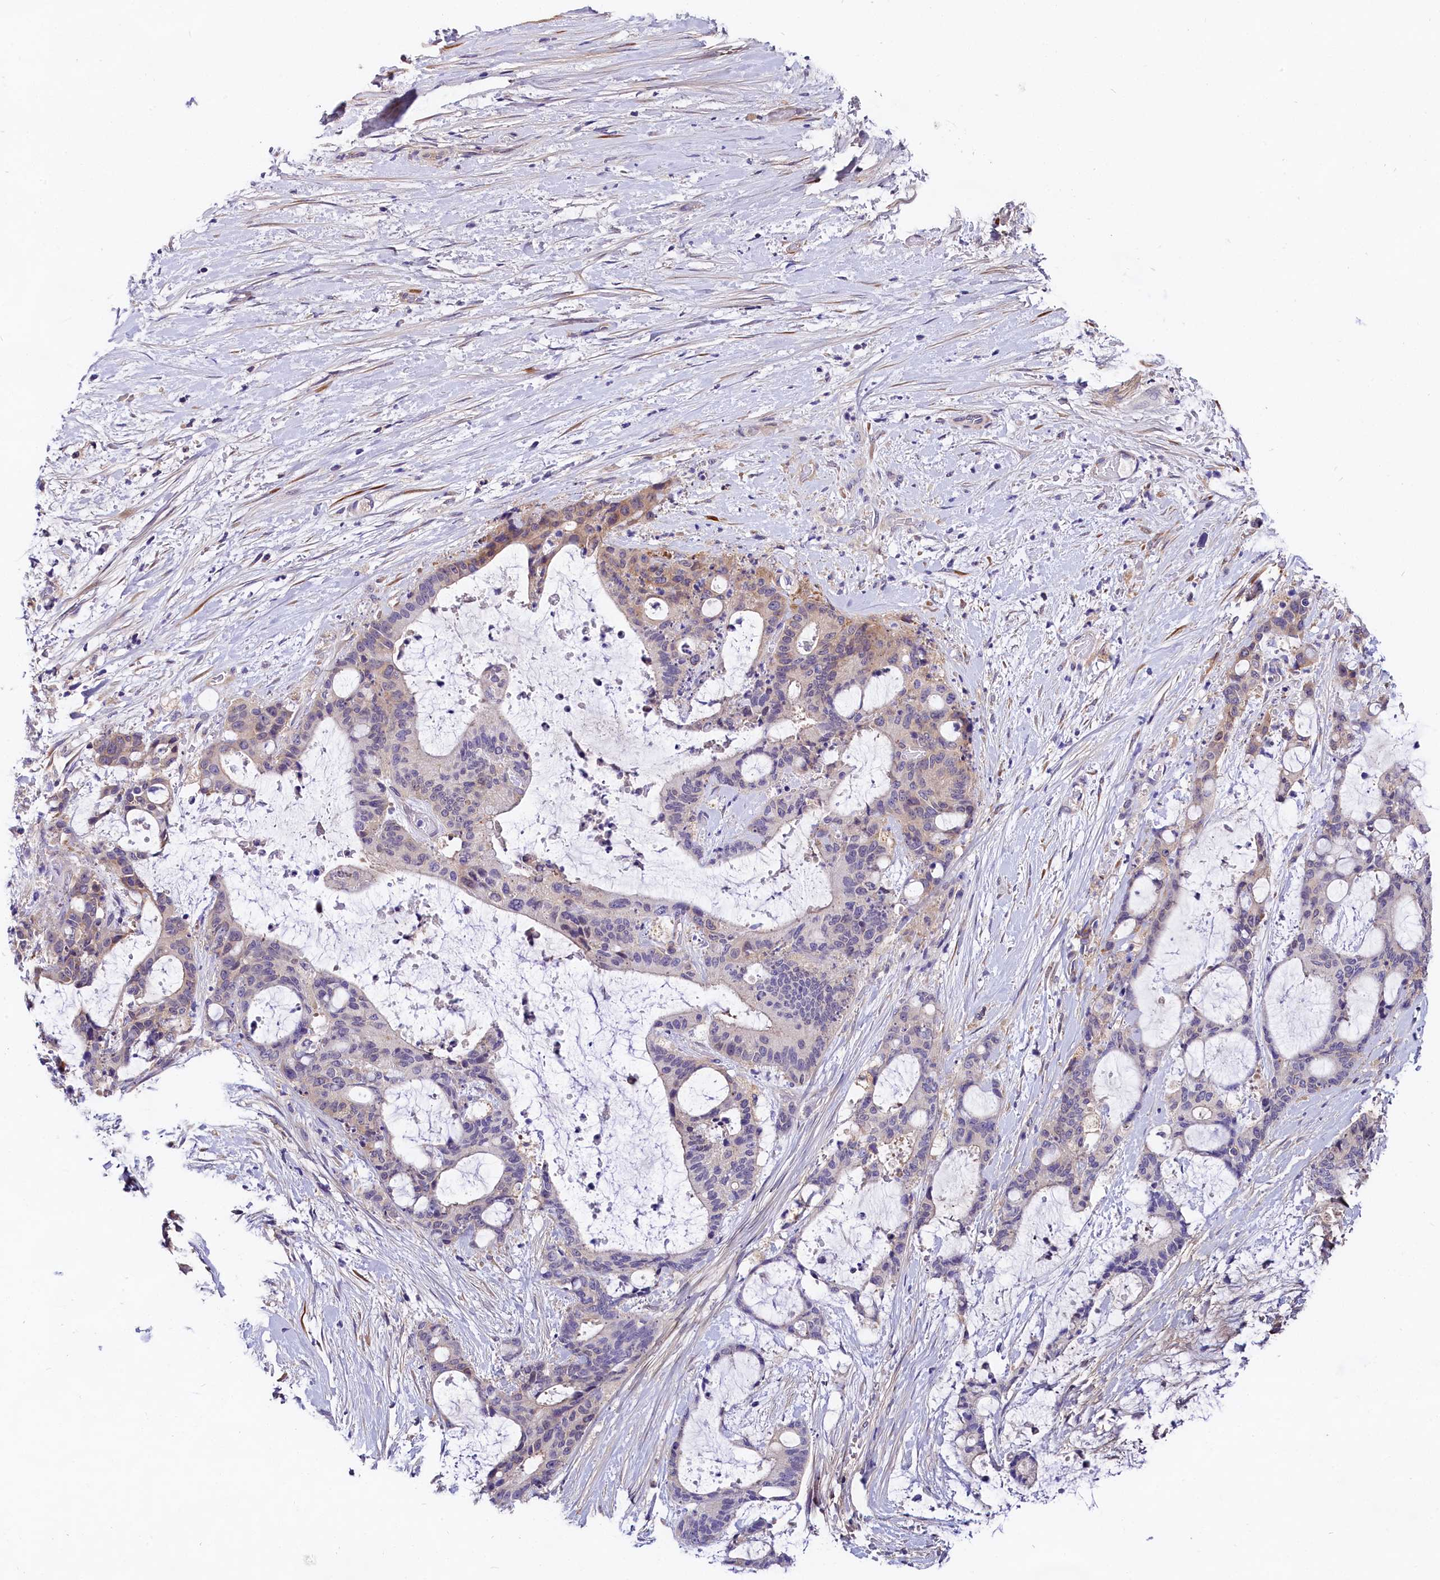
{"staining": {"intensity": "negative", "quantity": "none", "location": "none"}, "tissue": "liver cancer", "cell_type": "Tumor cells", "image_type": "cancer", "snomed": [{"axis": "morphology", "description": "Normal tissue, NOS"}, {"axis": "morphology", "description": "Cholangiocarcinoma"}, {"axis": "topography", "description": "Liver"}, {"axis": "topography", "description": "Peripheral nerve tissue"}], "caption": "High power microscopy photomicrograph of an immunohistochemistry histopathology image of liver cancer (cholangiocarcinoma), revealing no significant expression in tumor cells.", "gene": "OAS3", "patient": {"sex": "female", "age": 73}}